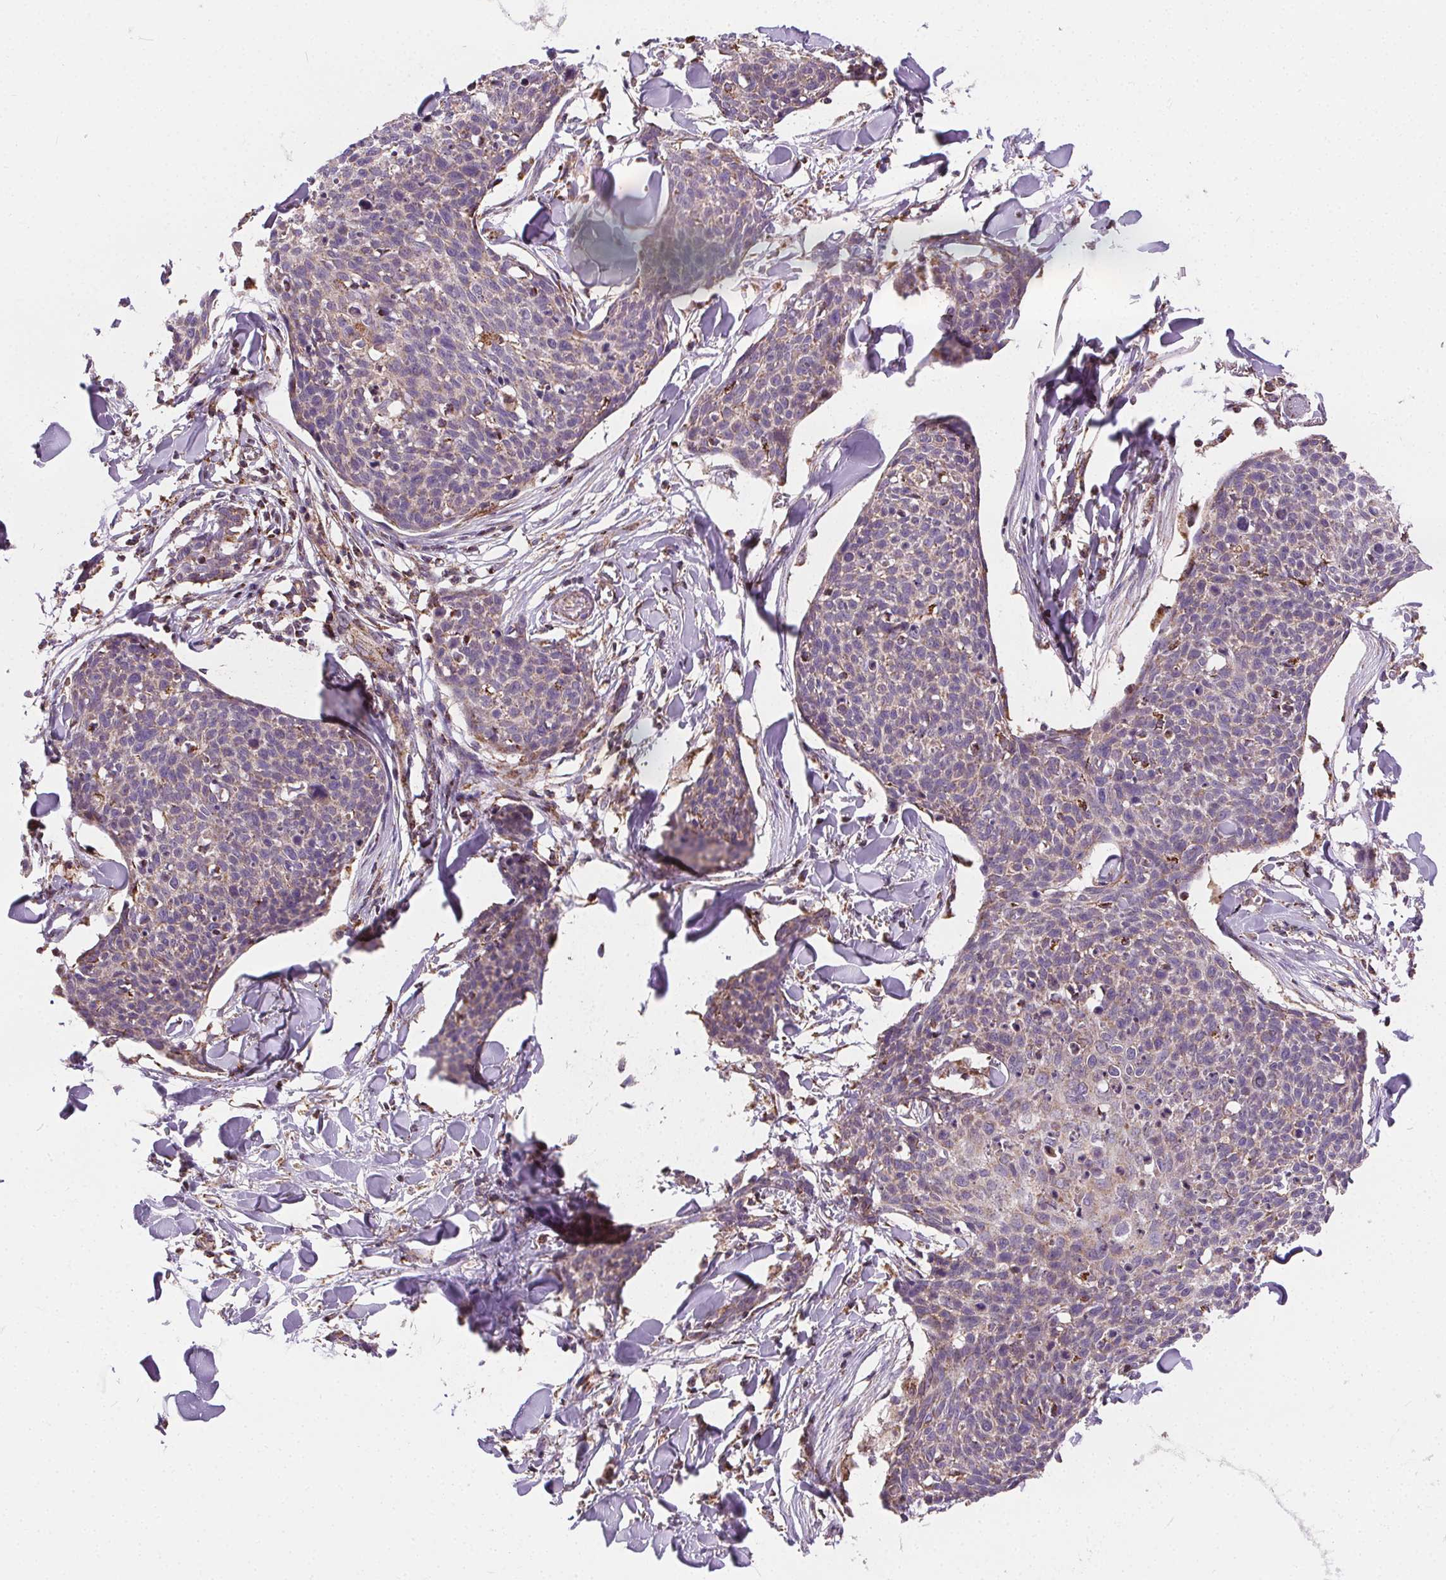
{"staining": {"intensity": "negative", "quantity": "none", "location": "none"}, "tissue": "skin cancer", "cell_type": "Tumor cells", "image_type": "cancer", "snomed": [{"axis": "morphology", "description": "Squamous cell carcinoma, NOS"}, {"axis": "topography", "description": "Skin"}, {"axis": "topography", "description": "Vulva"}], "caption": "This histopathology image is of skin cancer stained with immunohistochemistry to label a protein in brown with the nuclei are counter-stained blue. There is no positivity in tumor cells.", "gene": "GOLT1B", "patient": {"sex": "female", "age": 75}}